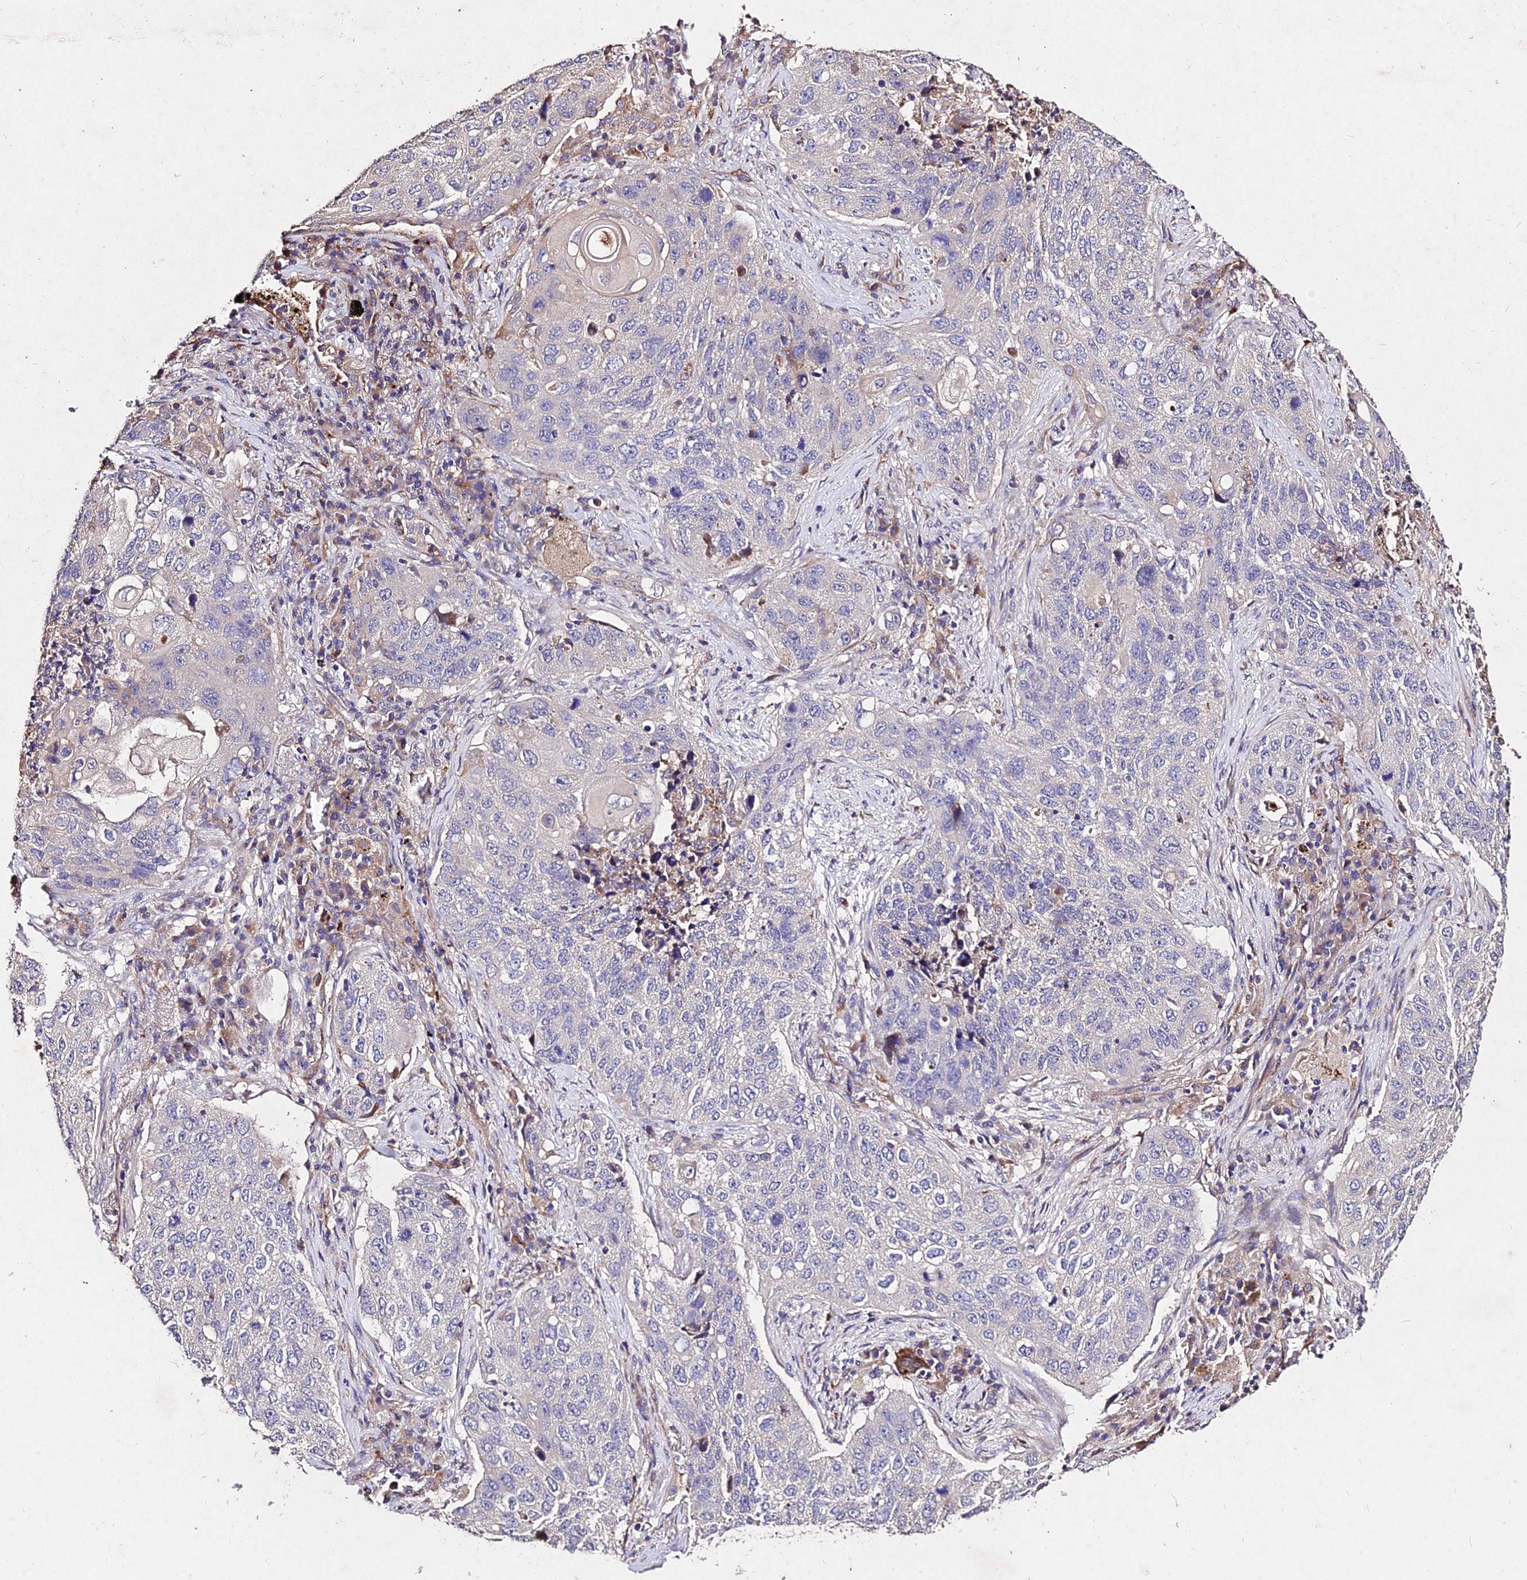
{"staining": {"intensity": "negative", "quantity": "none", "location": "none"}, "tissue": "lung cancer", "cell_type": "Tumor cells", "image_type": "cancer", "snomed": [{"axis": "morphology", "description": "Squamous cell carcinoma, NOS"}, {"axis": "topography", "description": "Lung"}], "caption": "IHC photomicrograph of neoplastic tissue: squamous cell carcinoma (lung) stained with DAB reveals no significant protein positivity in tumor cells.", "gene": "AP3M2", "patient": {"sex": "female", "age": 63}}